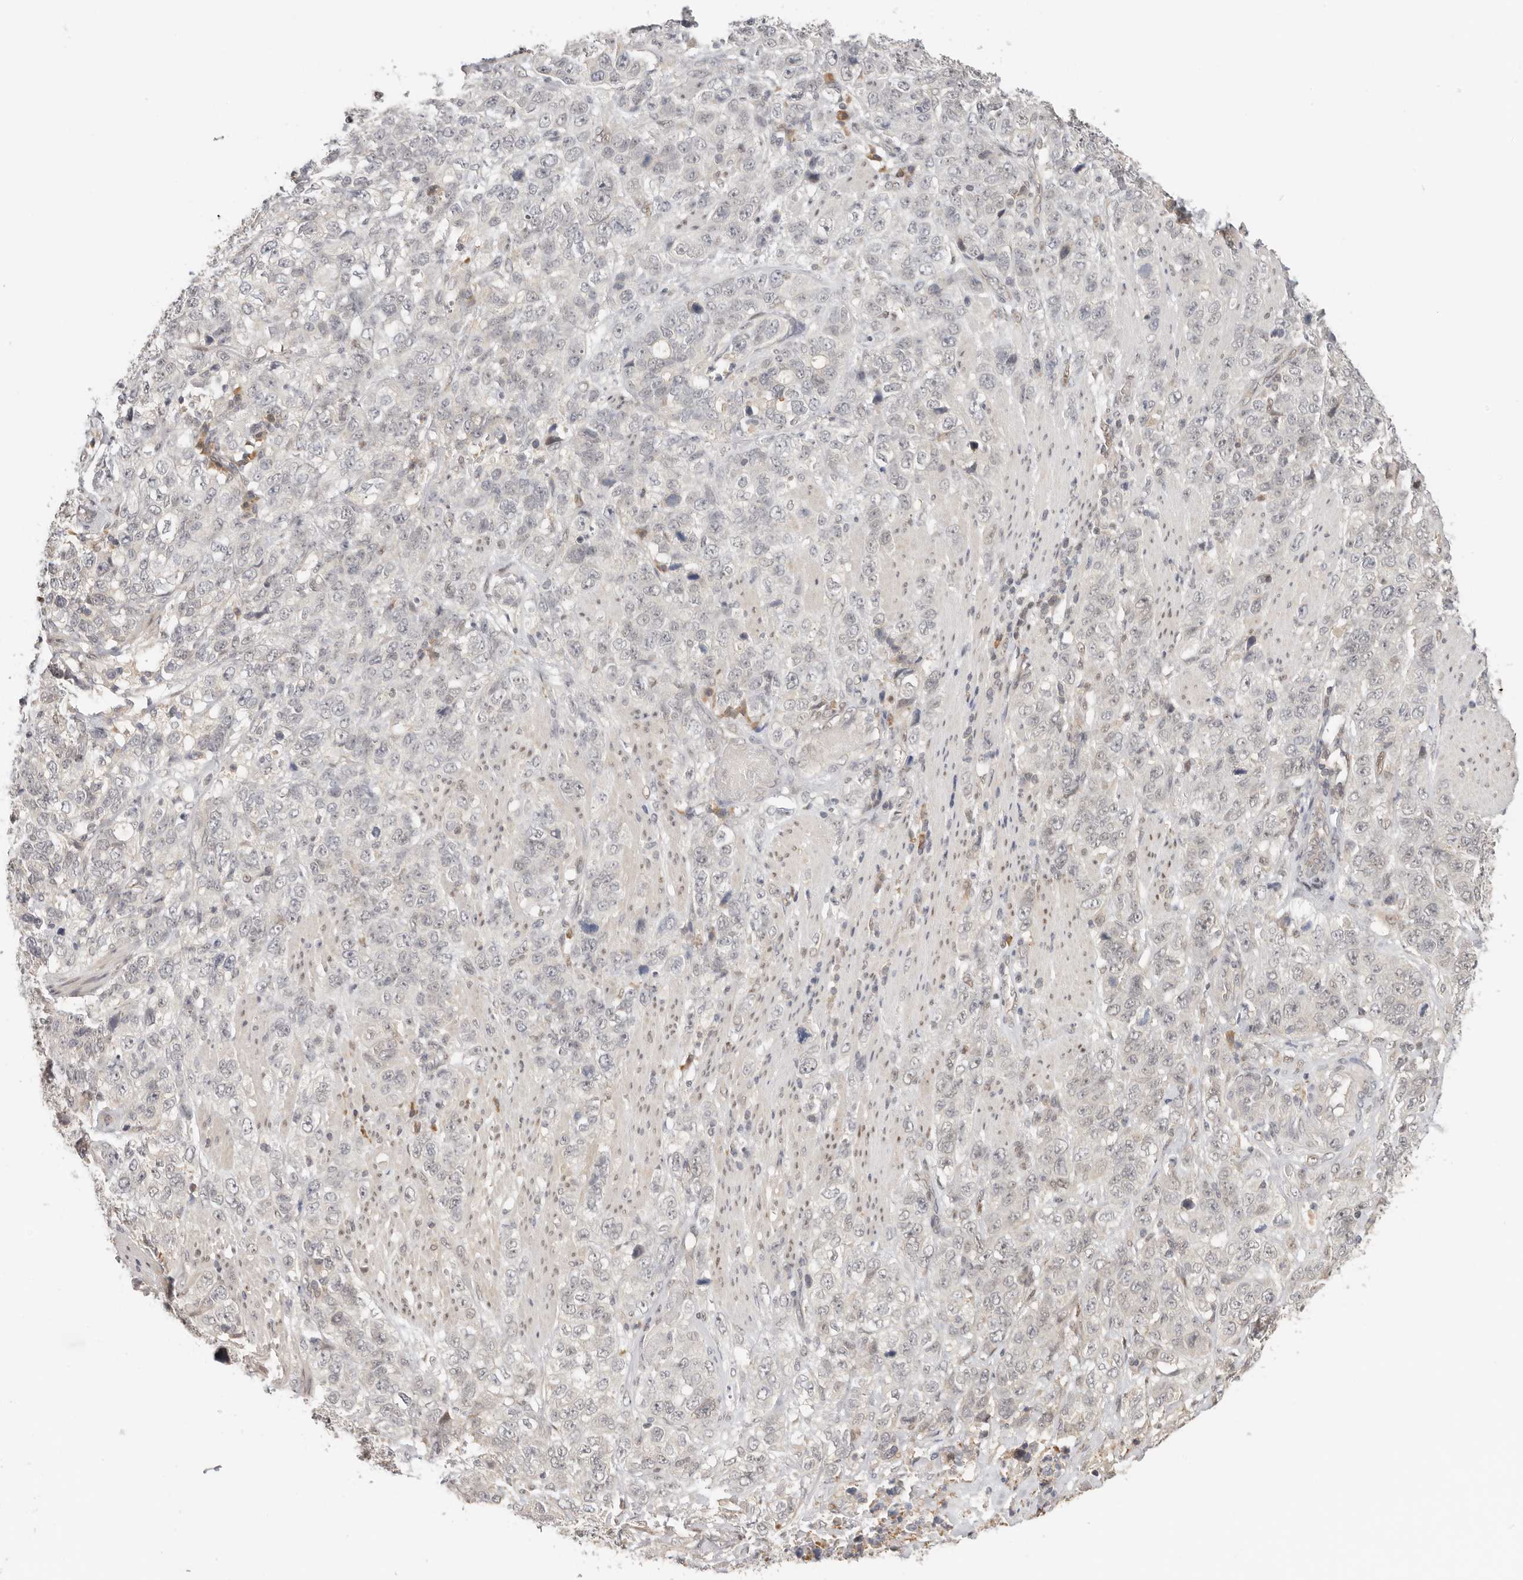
{"staining": {"intensity": "negative", "quantity": "none", "location": "none"}, "tissue": "stomach cancer", "cell_type": "Tumor cells", "image_type": "cancer", "snomed": [{"axis": "morphology", "description": "Adenocarcinoma, NOS"}, {"axis": "topography", "description": "Stomach"}], "caption": "Stomach cancer stained for a protein using immunohistochemistry shows no staining tumor cells.", "gene": "LARP7", "patient": {"sex": "male", "age": 48}}